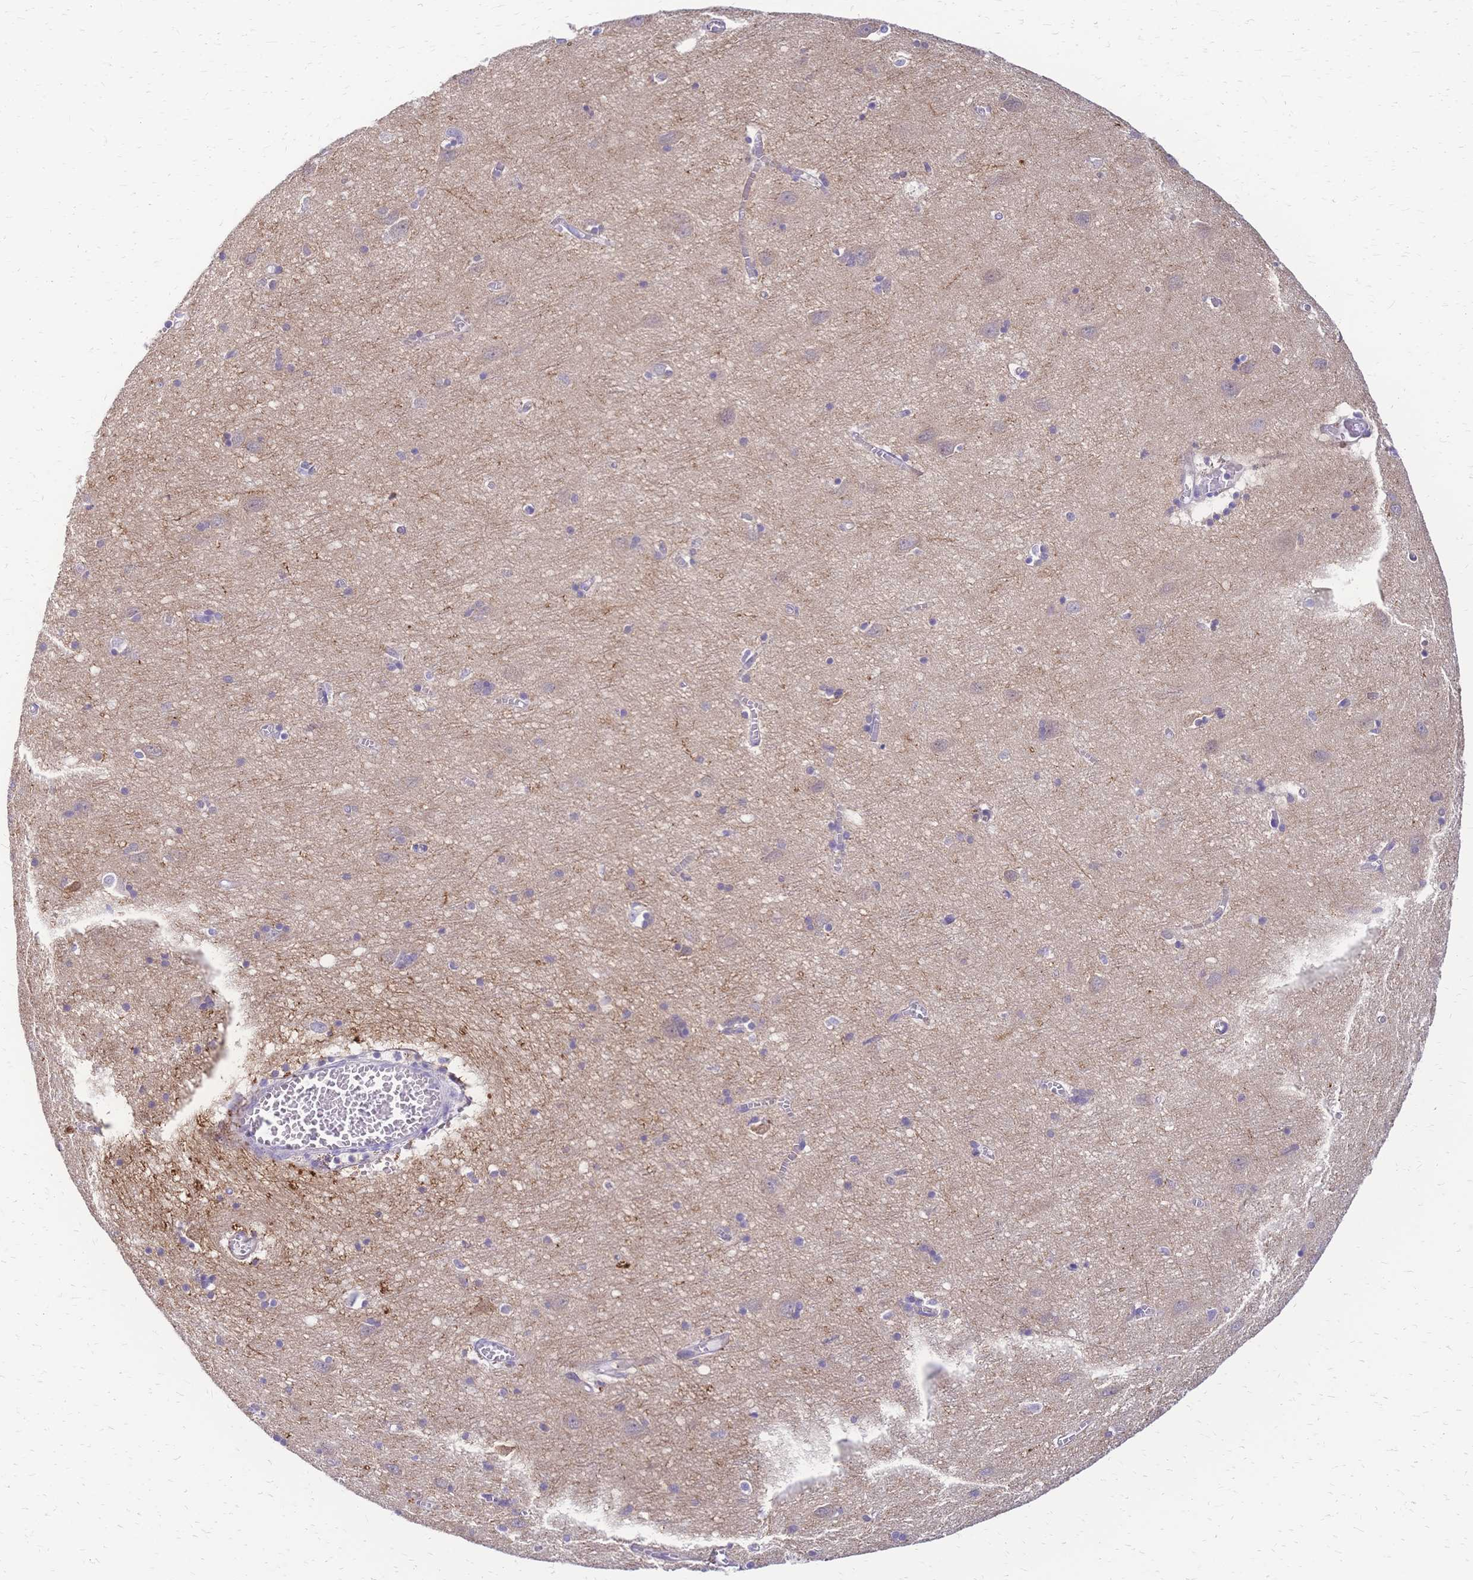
{"staining": {"intensity": "weak", "quantity": ">75%", "location": "cytoplasmic/membranous"}, "tissue": "cerebral cortex", "cell_type": "Endothelial cells", "image_type": "normal", "snomed": [{"axis": "morphology", "description": "Normal tissue, NOS"}, {"axis": "topography", "description": "Cerebral cortex"}], "caption": "A low amount of weak cytoplasmic/membranous expression is appreciated in approximately >75% of endothelial cells in unremarkable cerebral cortex. (Brightfield microscopy of DAB IHC at high magnification).", "gene": "GRB7", "patient": {"sex": "male", "age": 70}}